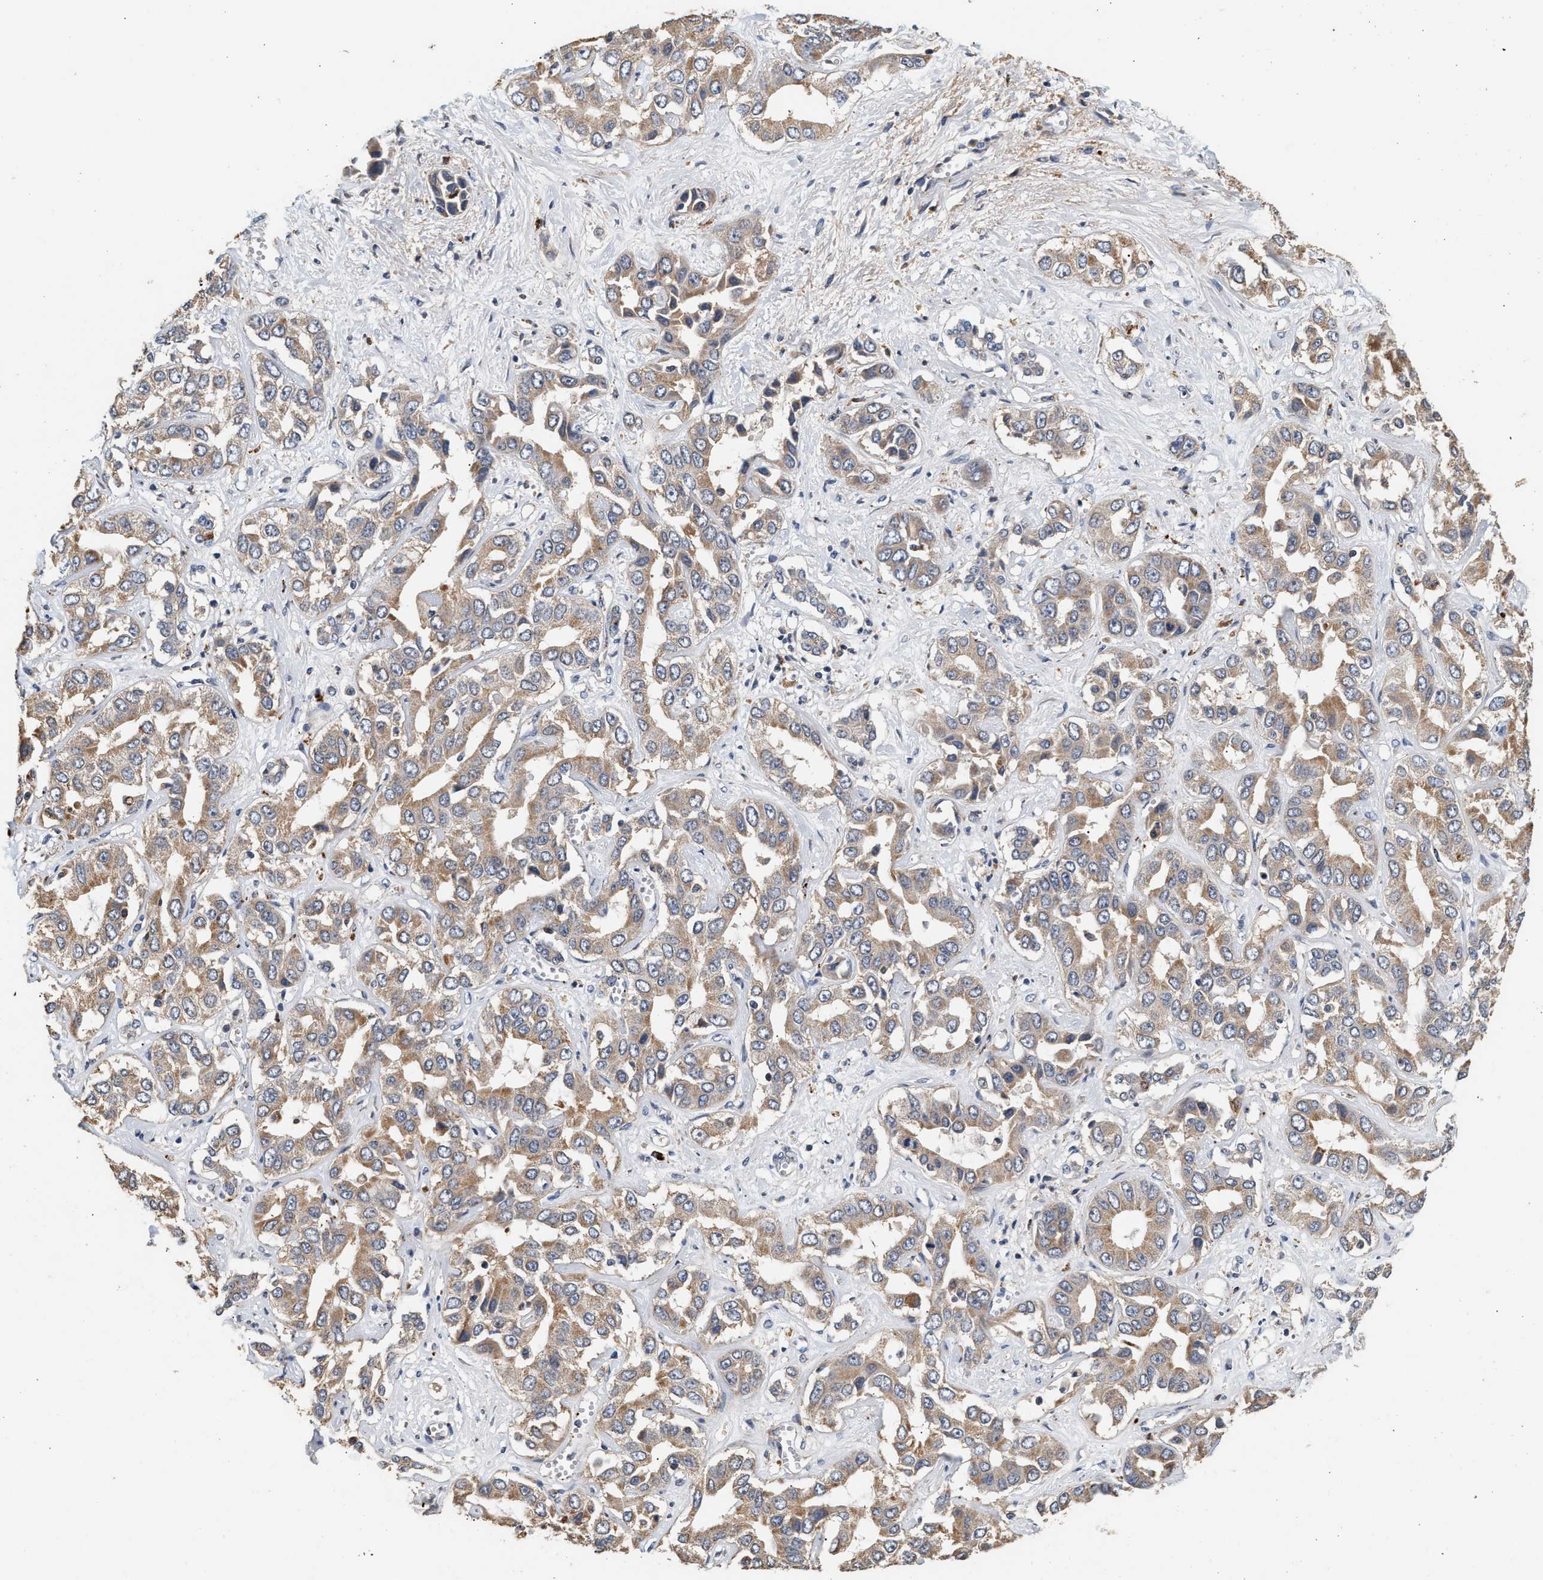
{"staining": {"intensity": "moderate", "quantity": ">75%", "location": "cytoplasmic/membranous"}, "tissue": "liver cancer", "cell_type": "Tumor cells", "image_type": "cancer", "snomed": [{"axis": "morphology", "description": "Cholangiocarcinoma"}, {"axis": "topography", "description": "Liver"}], "caption": "Immunohistochemical staining of liver cancer reveals medium levels of moderate cytoplasmic/membranous protein expression in approximately >75% of tumor cells. The protein of interest is shown in brown color, while the nuclei are stained blue.", "gene": "PTGR3", "patient": {"sex": "female", "age": 52}}